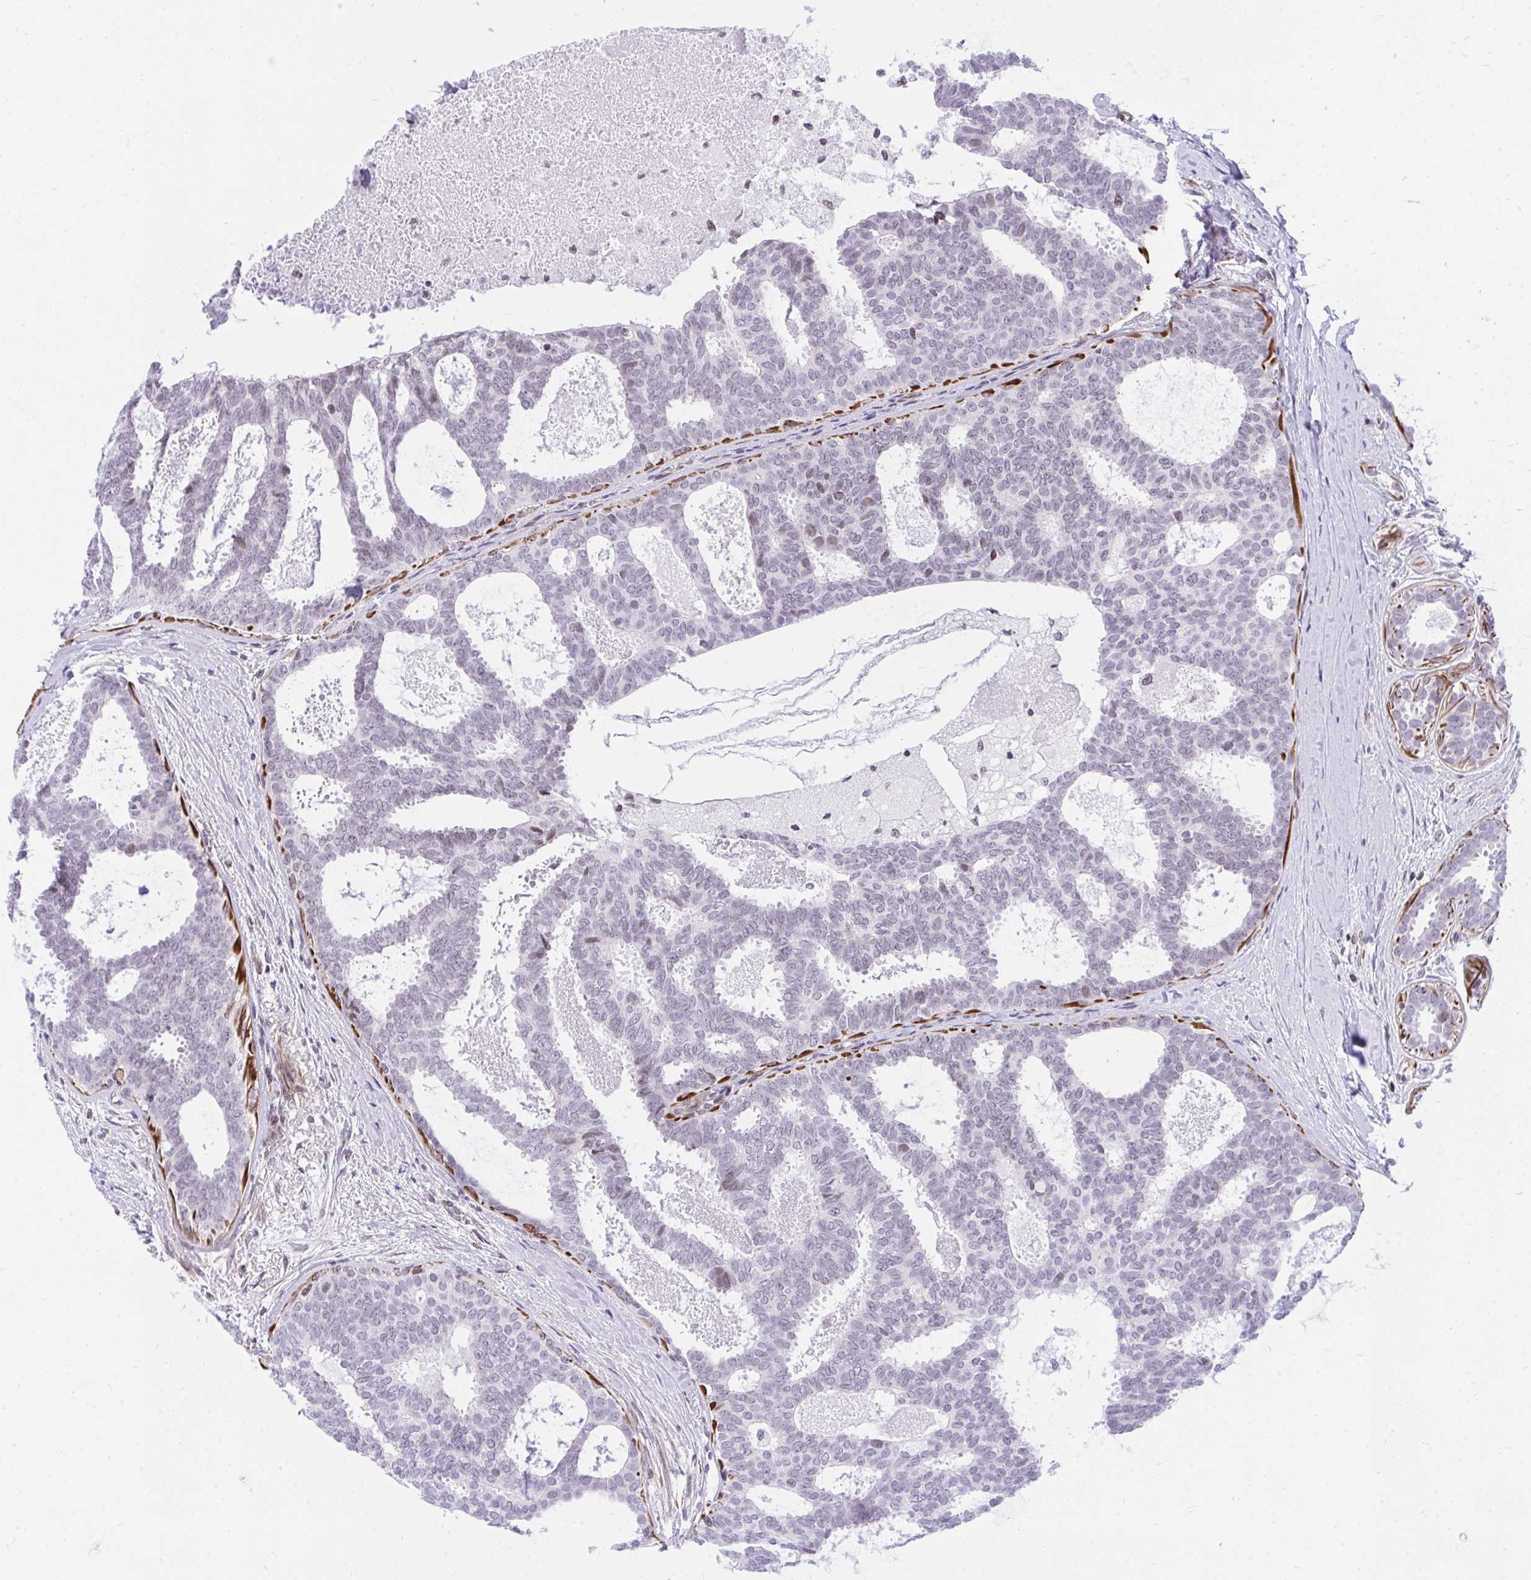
{"staining": {"intensity": "weak", "quantity": "<25%", "location": "nuclear"}, "tissue": "breast cancer", "cell_type": "Tumor cells", "image_type": "cancer", "snomed": [{"axis": "morphology", "description": "Intraductal carcinoma, in situ"}, {"axis": "morphology", "description": "Duct carcinoma"}, {"axis": "morphology", "description": "Lobular carcinoma, in situ"}, {"axis": "topography", "description": "Breast"}], "caption": "Breast cancer (lobular carcinoma in situ) was stained to show a protein in brown. There is no significant expression in tumor cells.", "gene": "KCNN4", "patient": {"sex": "female", "age": 44}}